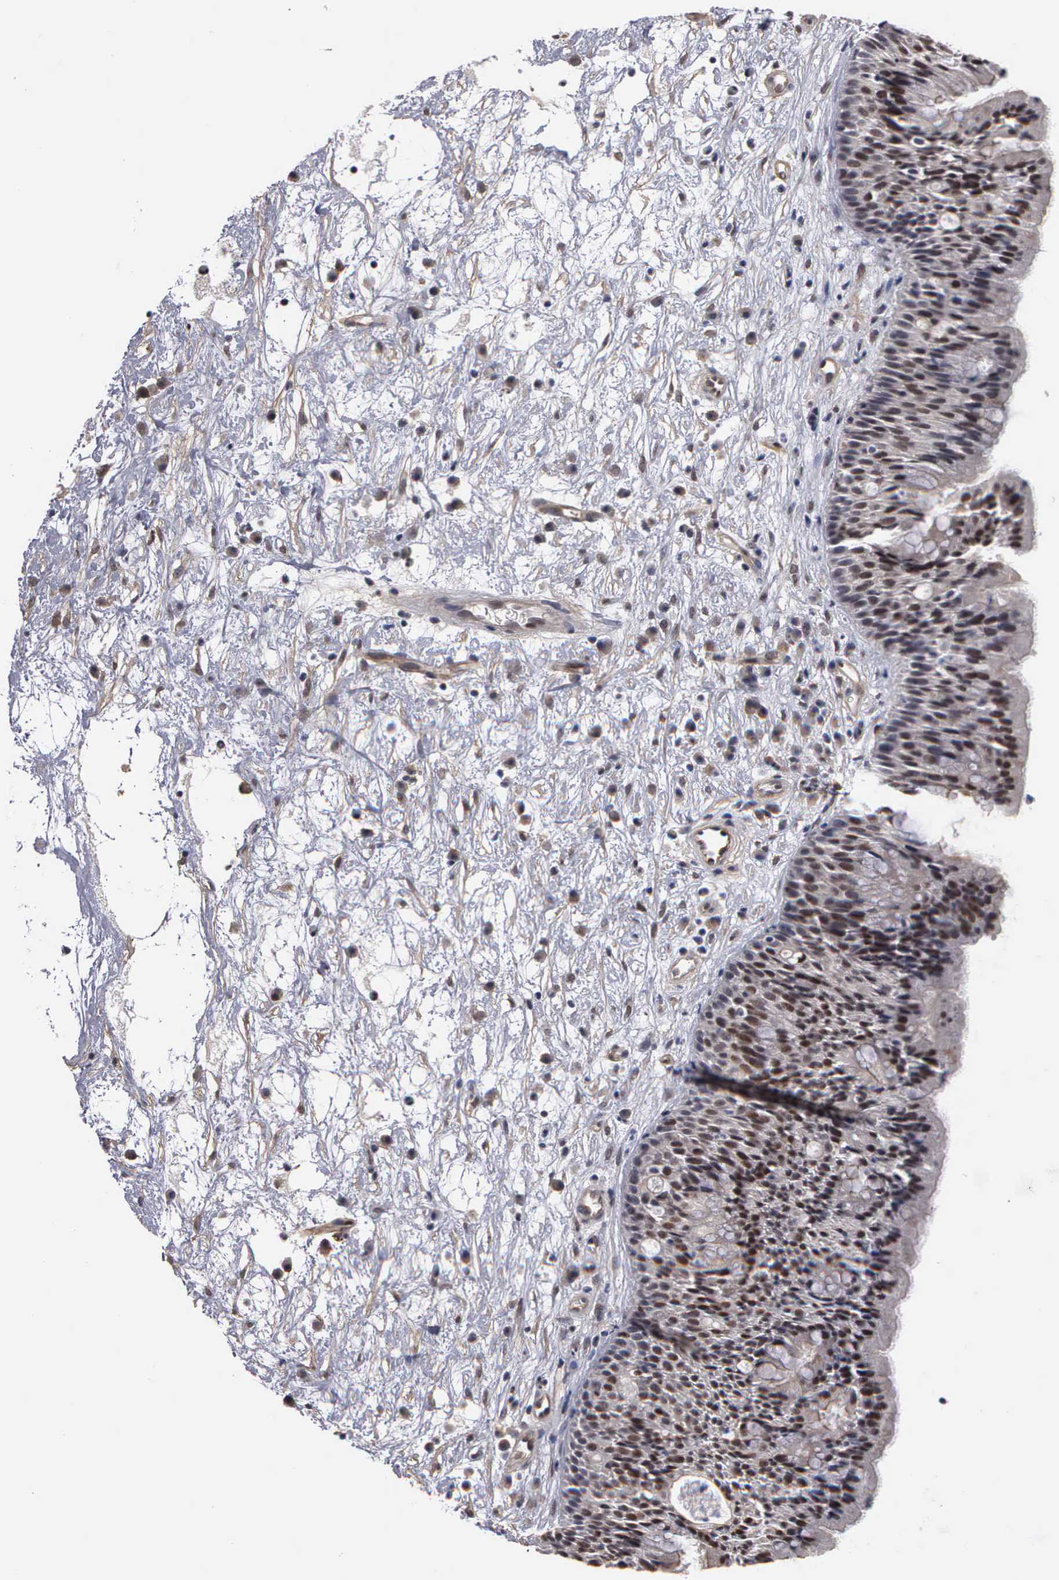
{"staining": {"intensity": "moderate", "quantity": "25%-75%", "location": "nuclear"}, "tissue": "nasopharynx", "cell_type": "Respiratory epithelial cells", "image_type": "normal", "snomed": [{"axis": "morphology", "description": "Normal tissue, NOS"}, {"axis": "topography", "description": "Nasopharynx"}], "caption": "This histopathology image displays immunohistochemistry (IHC) staining of benign human nasopharynx, with medium moderate nuclear positivity in approximately 25%-75% of respiratory epithelial cells.", "gene": "ZBTB33", "patient": {"sex": "male", "age": 13}}